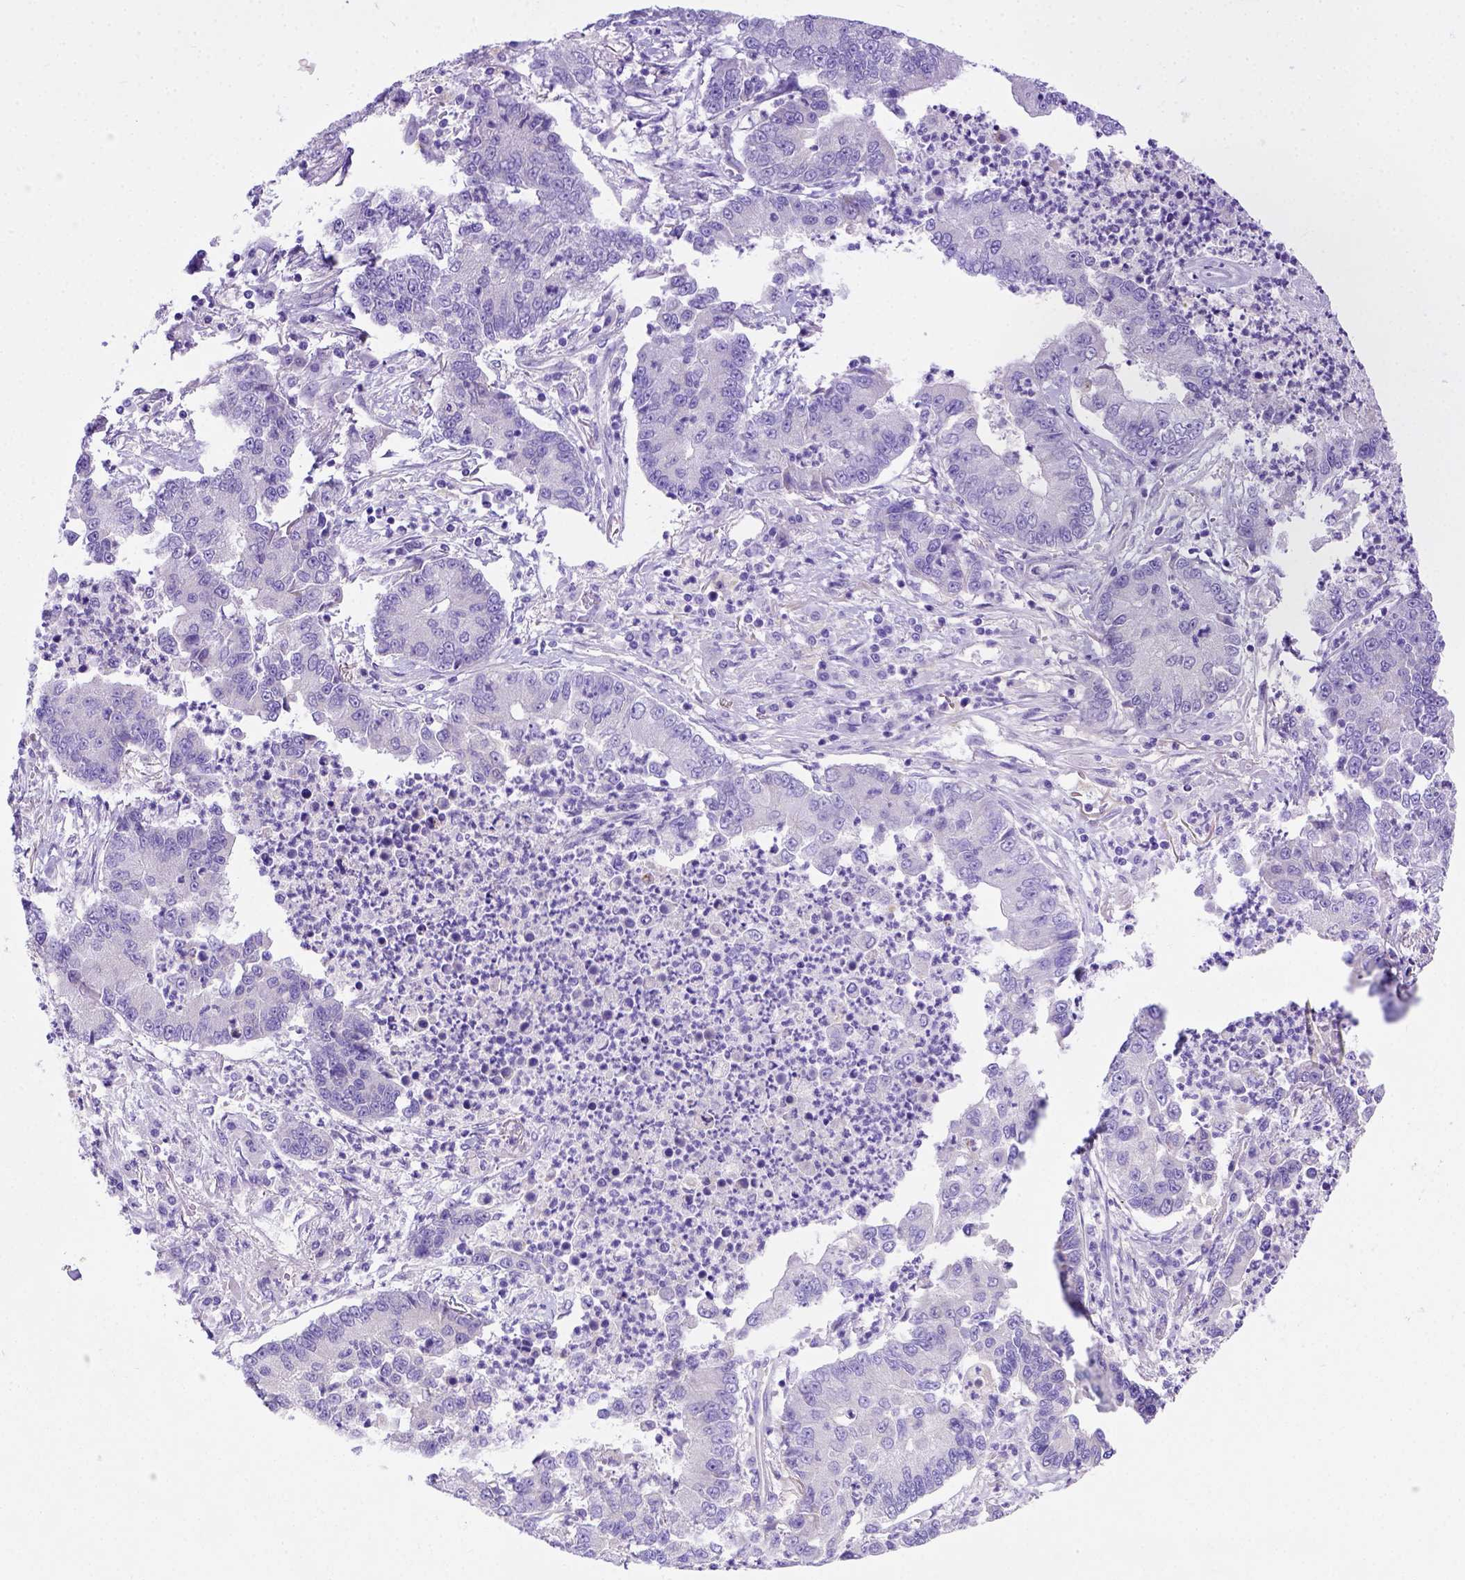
{"staining": {"intensity": "negative", "quantity": "none", "location": "none"}, "tissue": "lung cancer", "cell_type": "Tumor cells", "image_type": "cancer", "snomed": [{"axis": "morphology", "description": "Adenocarcinoma, NOS"}, {"axis": "topography", "description": "Lung"}], "caption": "Tumor cells are negative for protein expression in human lung cancer (adenocarcinoma).", "gene": "LRRC18", "patient": {"sex": "female", "age": 57}}